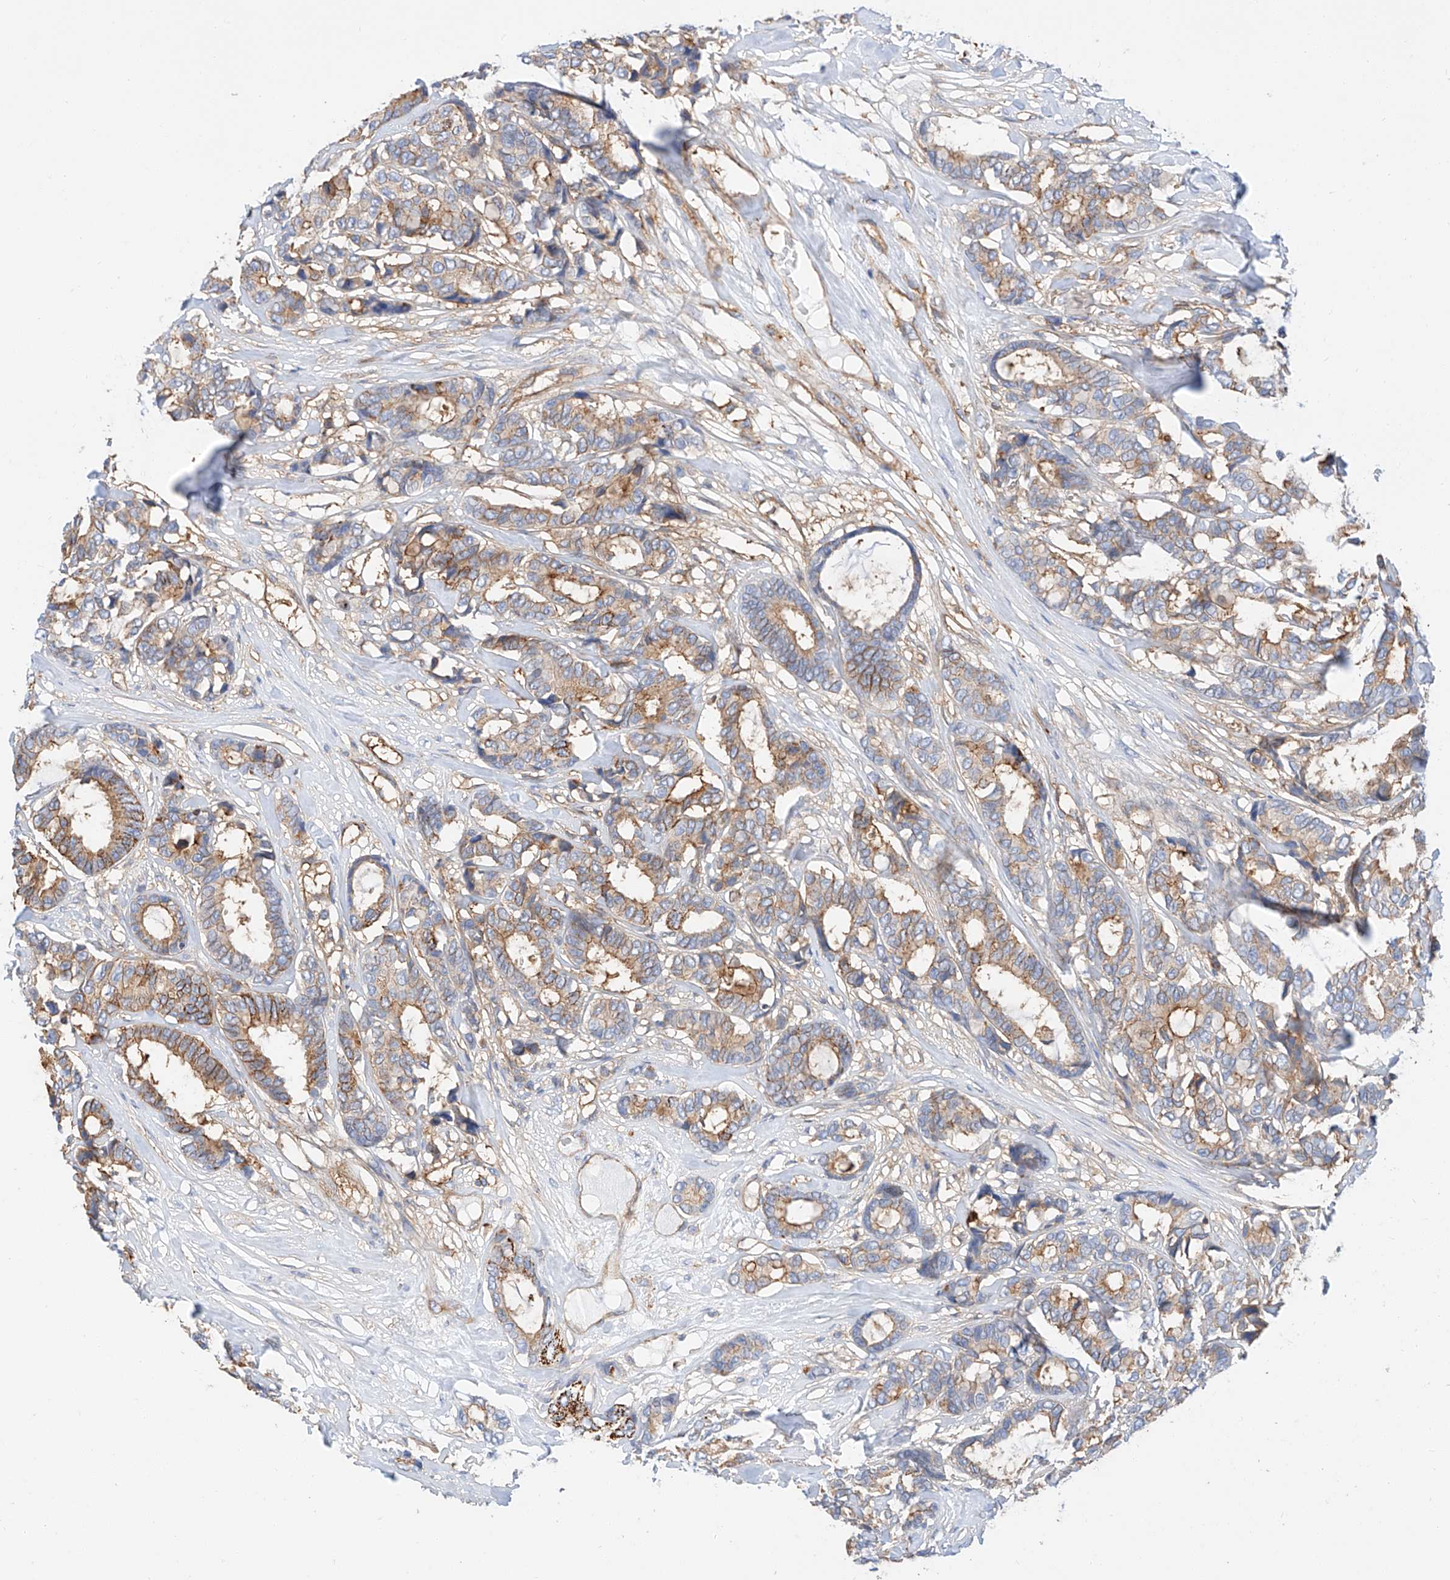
{"staining": {"intensity": "moderate", "quantity": ">75%", "location": "cytoplasmic/membranous"}, "tissue": "breast cancer", "cell_type": "Tumor cells", "image_type": "cancer", "snomed": [{"axis": "morphology", "description": "Duct carcinoma"}, {"axis": "topography", "description": "Breast"}], "caption": "Protein staining by immunohistochemistry demonstrates moderate cytoplasmic/membranous positivity in approximately >75% of tumor cells in breast cancer.", "gene": "HAUS4", "patient": {"sex": "female", "age": 87}}